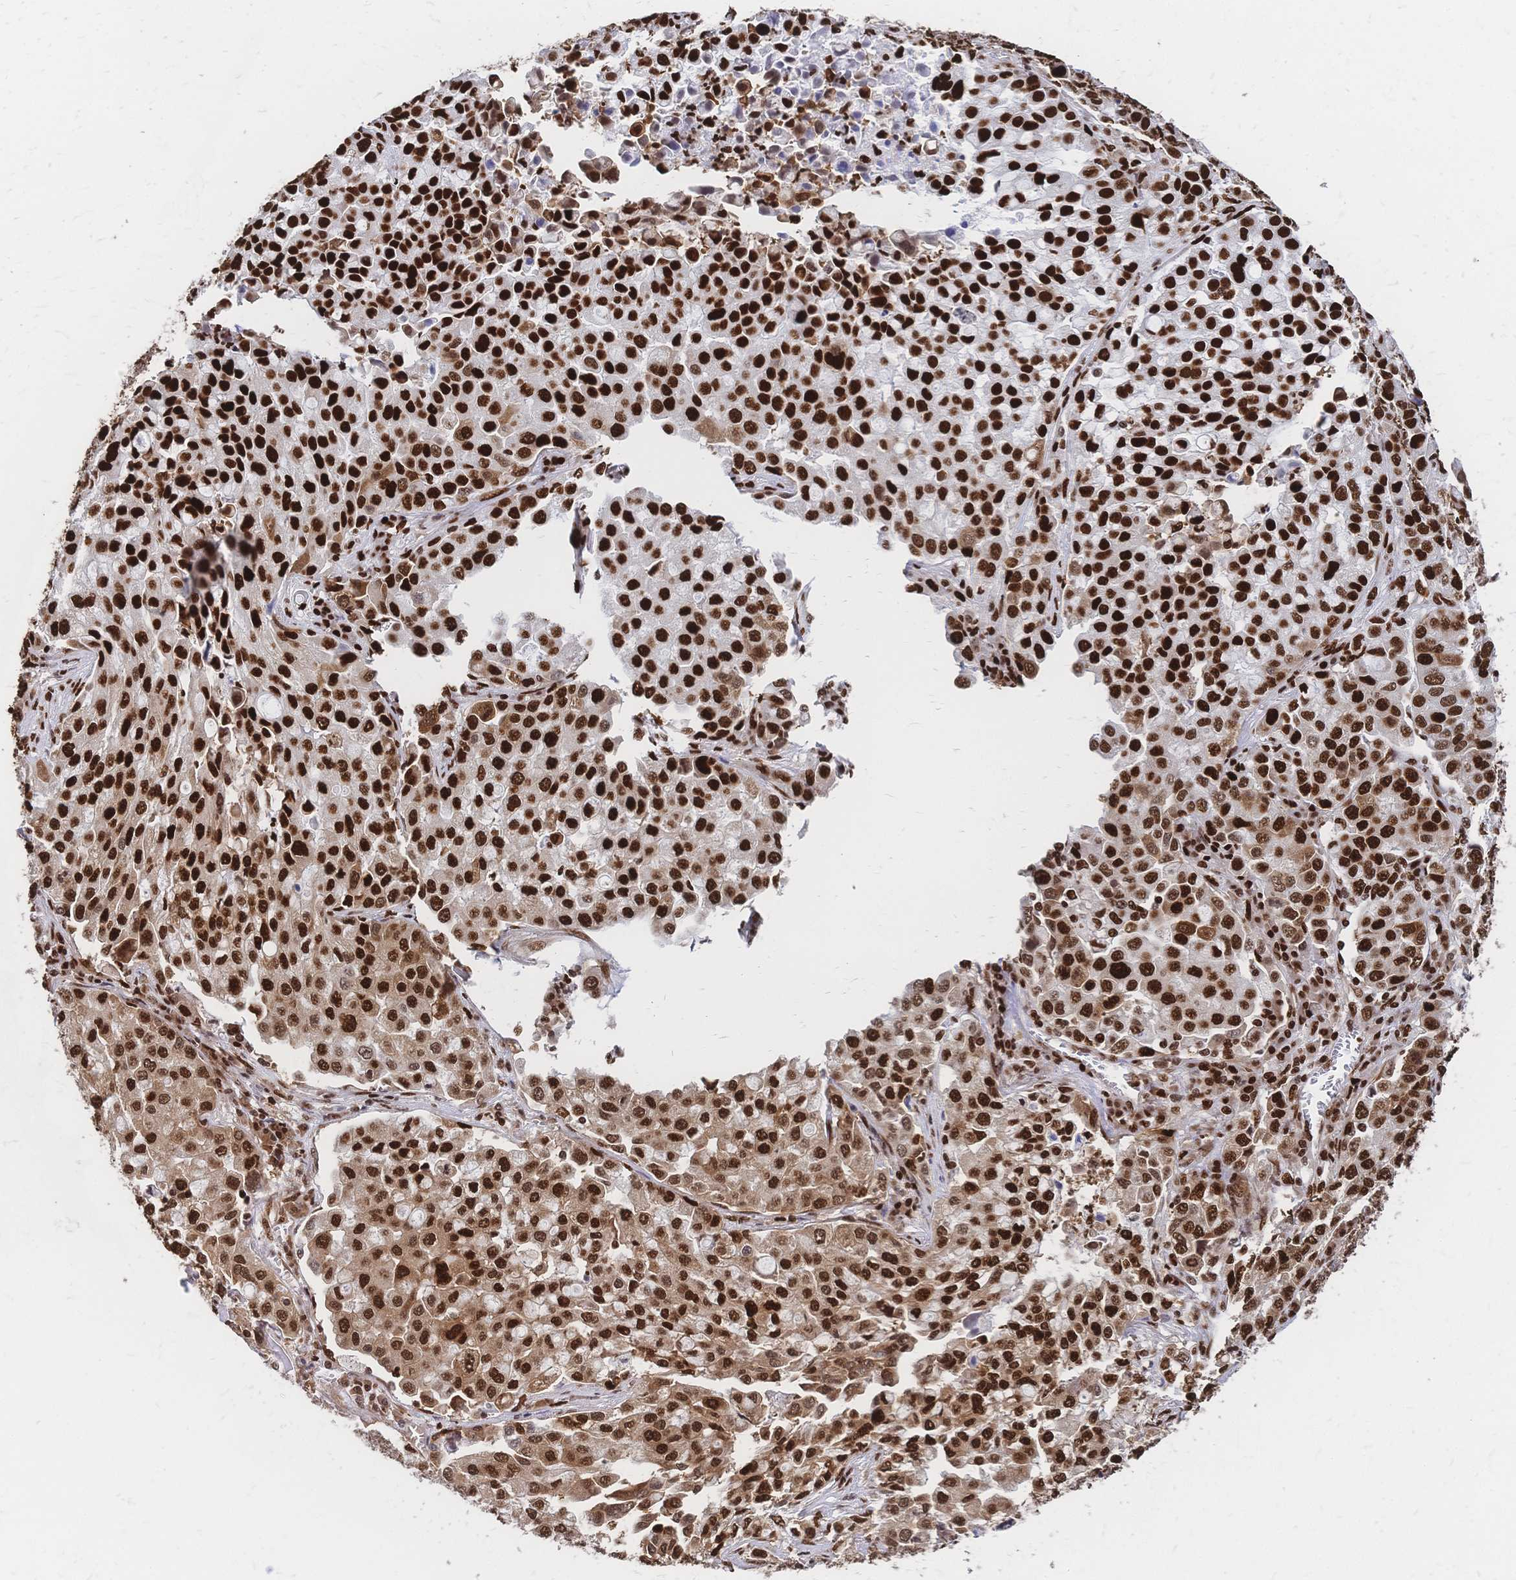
{"staining": {"intensity": "strong", "quantity": ">75%", "location": "nuclear"}, "tissue": "lung cancer", "cell_type": "Tumor cells", "image_type": "cancer", "snomed": [{"axis": "morphology", "description": "Adenocarcinoma, NOS"}, {"axis": "morphology", "description": "Adenocarcinoma, metastatic, NOS"}, {"axis": "topography", "description": "Lymph node"}, {"axis": "topography", "description": "Lung"}], "caption": "This photomicrograph displays immunohistochemistry (IHC) staining of human lung metastatic adenocarcinoma, with high strong nuclear staining in approximately >75% of tumor cells.", "gene": "HDGF", "patient": {"sex": "female", "age": 65}}